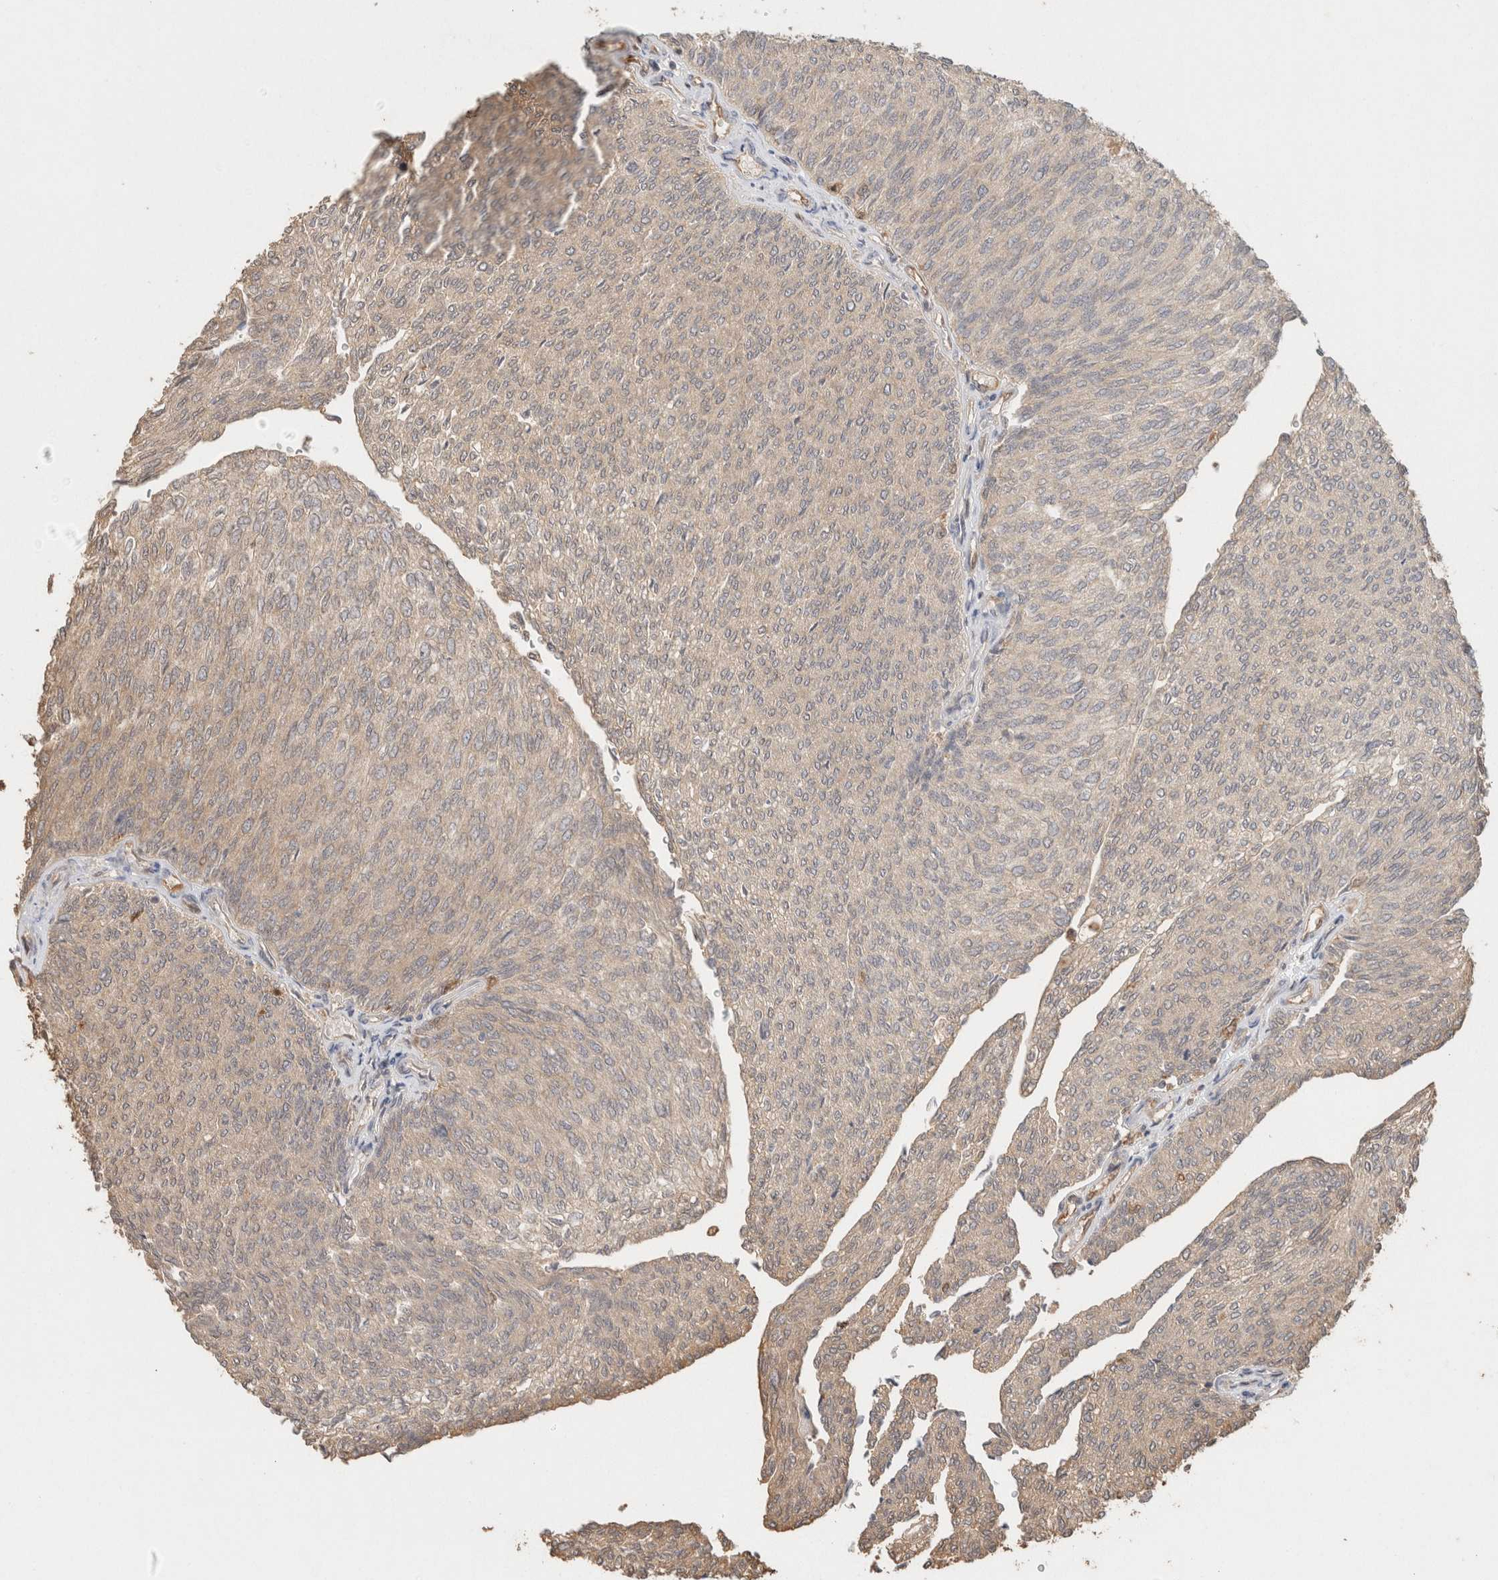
{"staining": {"intensity": "weak", "quantity": "25%-75%", "location": "cytoplasmic/membranous"}, "tissue": "urothelial cancer", "cell_type": "Tumor cells", "image_type": "cancer", "snomed": [{"axis": "morphology", "description": "Urothelial carcinoma, Low grade"}, {"axis": "topography", "description": "Urinary bladder"}], "caption": "A histopathology image of human urothelial carcinoma (low-grade) stained for a protein shows weak cytoplasmic/membranous brown staining in tumor cells. (DAB IHC, brown staining for protein, blue staining for nuclei).", "gene": "YWHAH", "patient": {"sex": "female", "age": 79}}